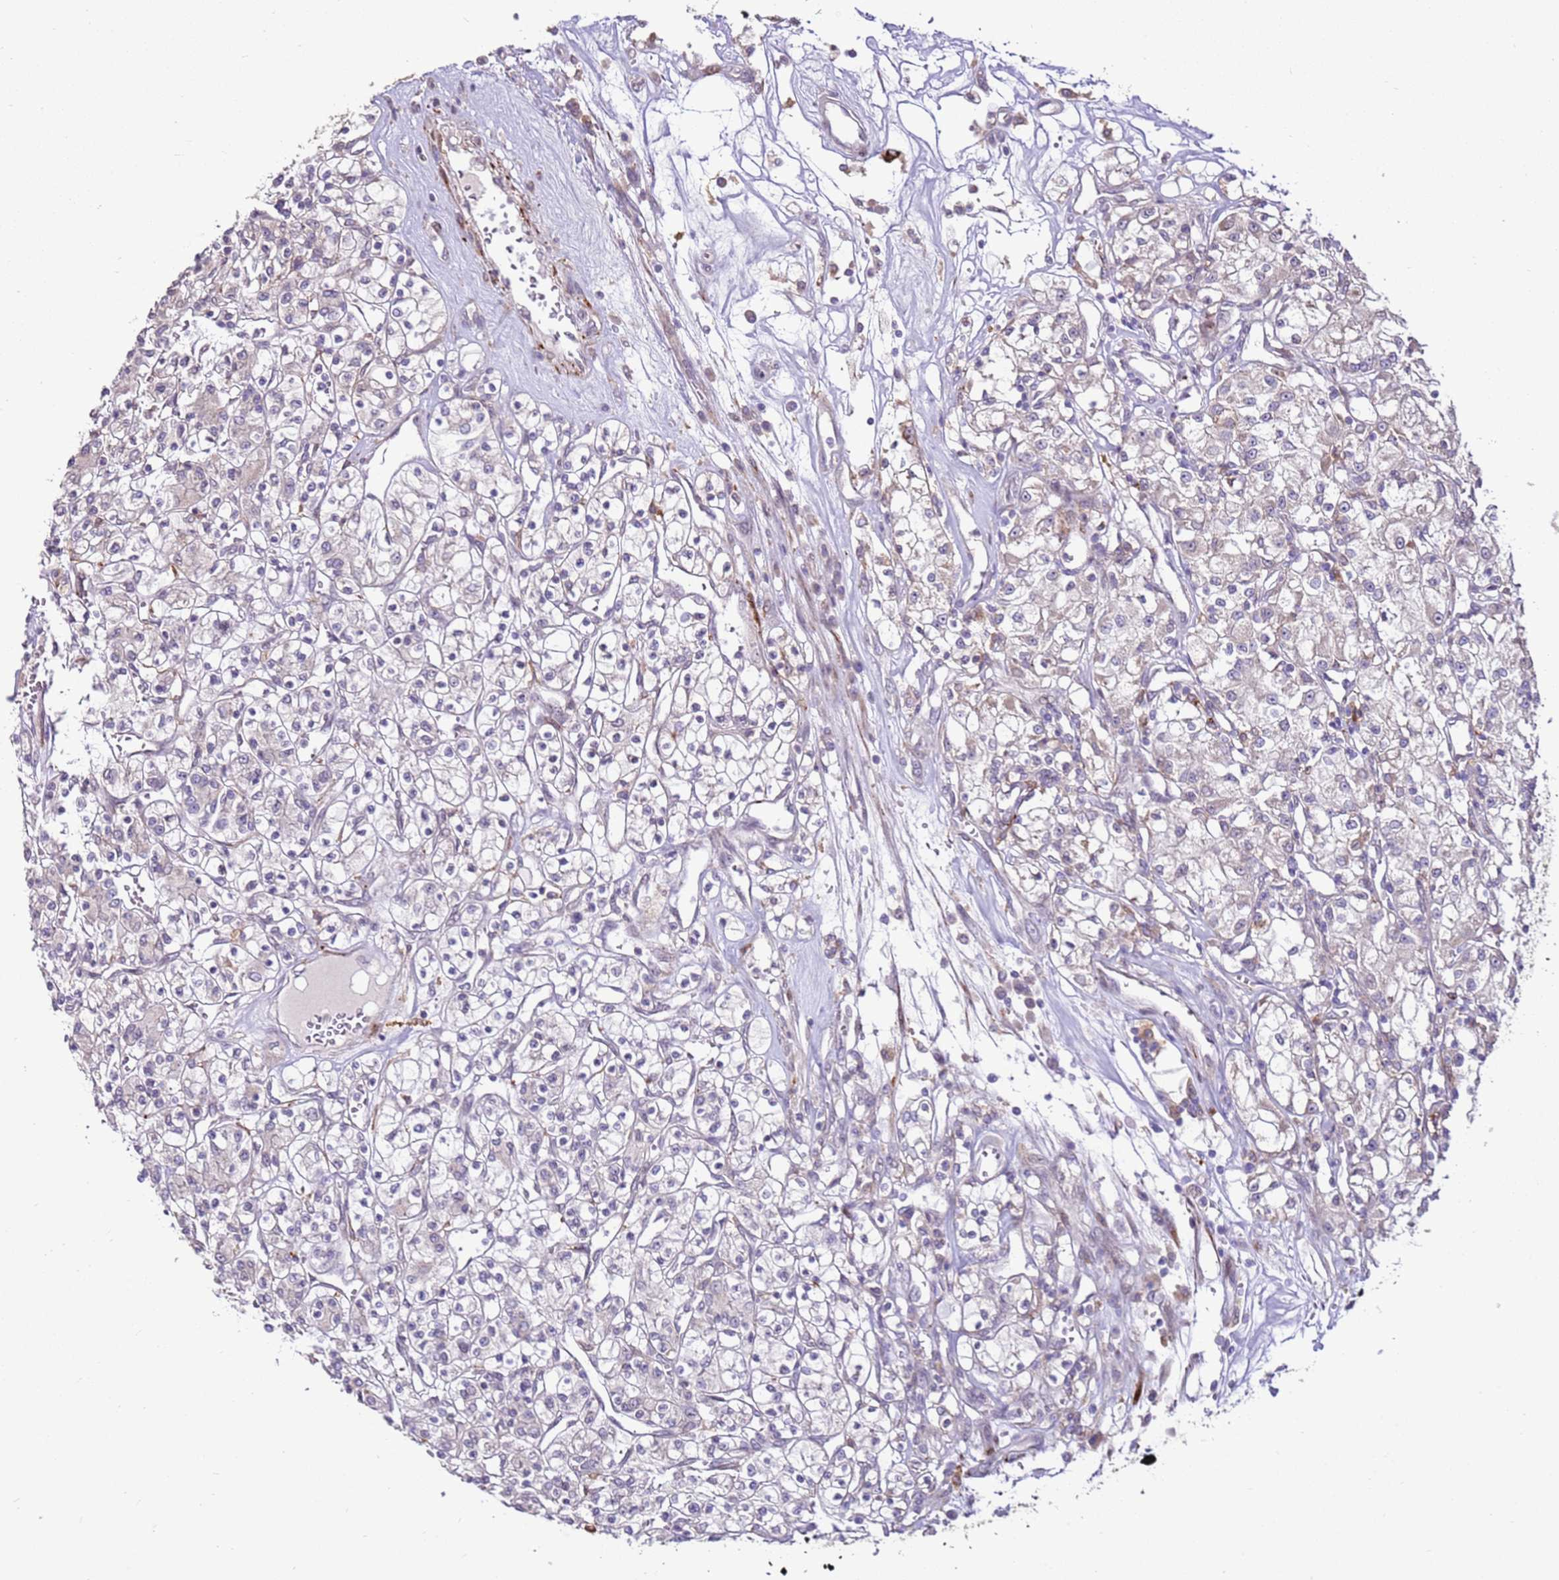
{"staining": {"intensity": "negative", "quantity": "none", "location": "none"}, "tissue": "renal cancer", "cell_type": "Tumor cells", "image_type": "cancer", "snomed": [{"axis": "morphology", "description": "Adenocarcinoma, NOS"}, {"axis": "topography", "description": "Kidney"}], "caption": "IHC histopathology image of neoplastic tissue: adenocarcinoma (renal) stained with DAB (3,3'-diaminobenzidine) demonstrates no significant protein staining in tumor cells. (DAB immunohistochemistry (IHC), high magnification).", "gene": "LGI4", "patient": {"sex": "female", "age": 59}}